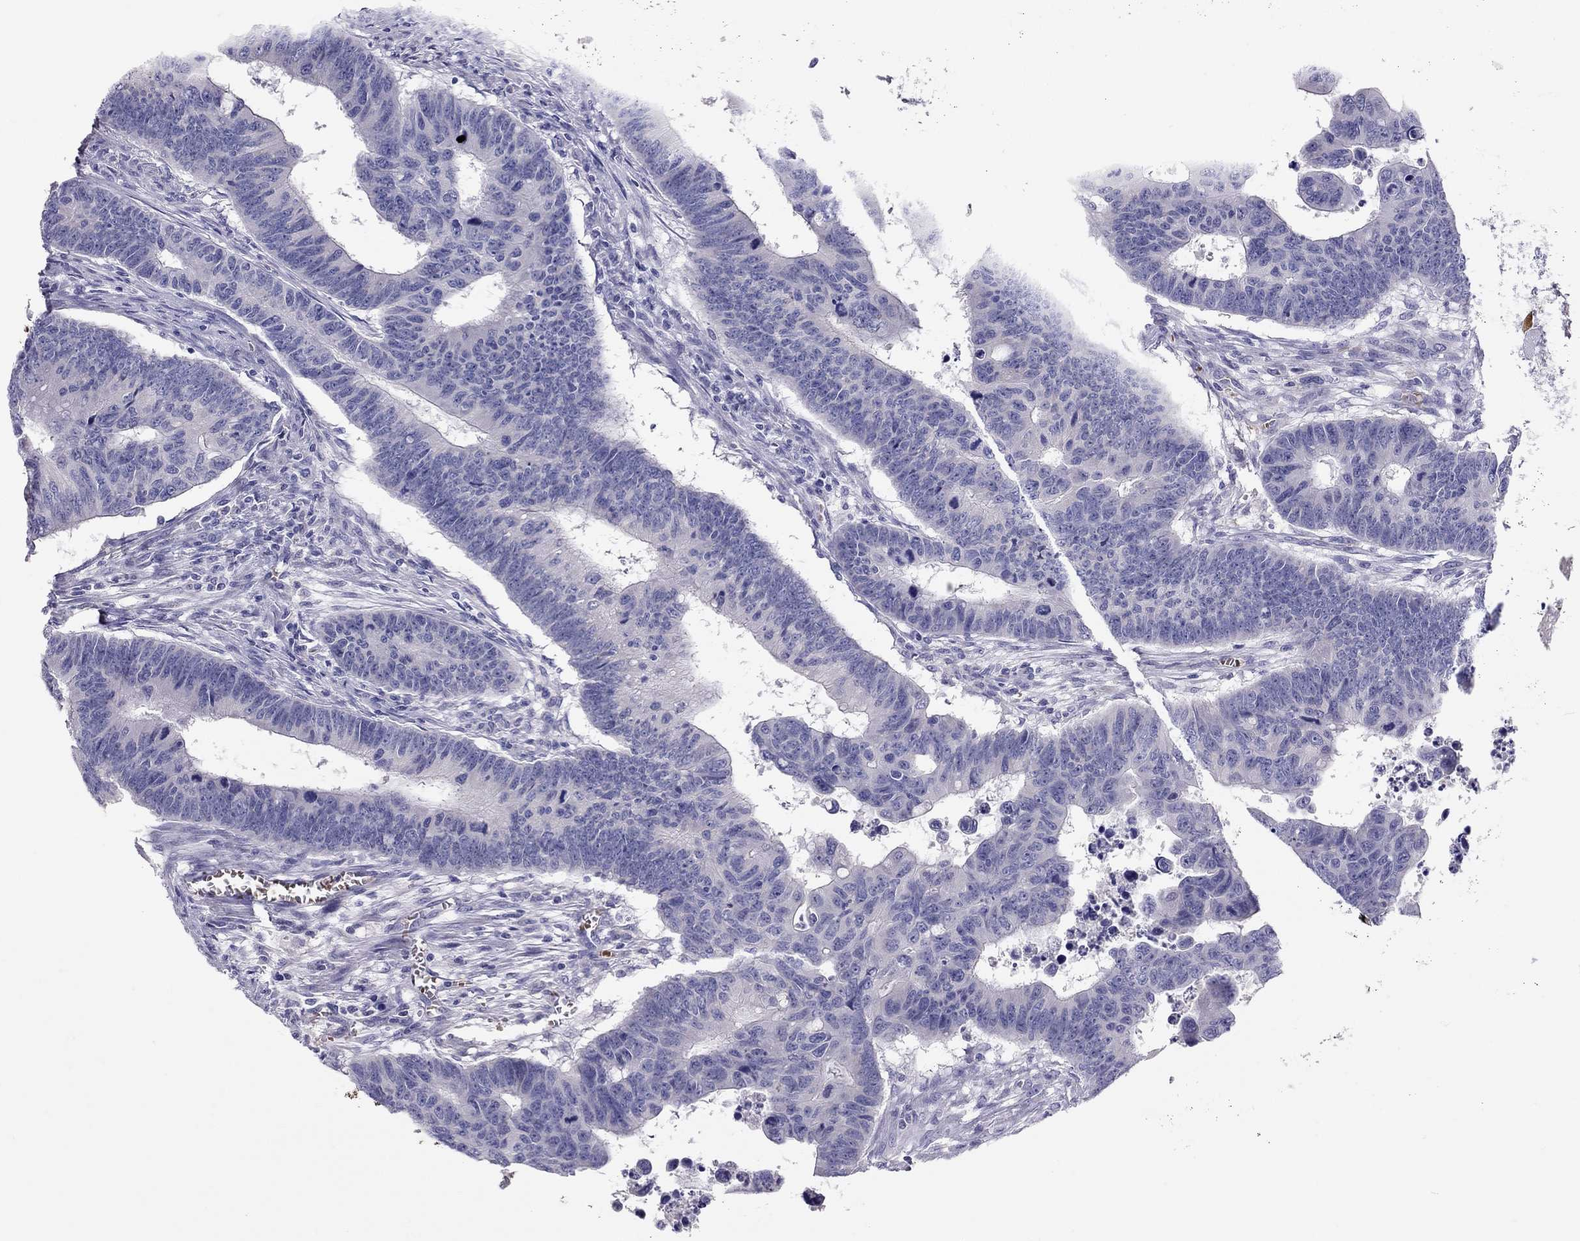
{"staining": {"intensity": "negative", "quantity": "none", "location": "none"}, "tissue": "colorectal cancer", "cell_type": "Tumor cells", "image_type": "cancer", "snomed": [{"axis": "morphology", "description": "Adenocarcinoma, NOS"}, {"axis": "topography", "description": "Appendix"}, {"axis": "topography", "description": "Colon"}, {"axis": "topography", "description": "Cecum"}, {"axis": "topography", "description": "Colon asc"}], "caption": "This is an immunohistochemistry photomicrograph of colorectal cancer (adenocarcinoma). There is no staining in tumor cells.", "gene": "FRMD1", "patient": {"sex": "female", "age": 85}}